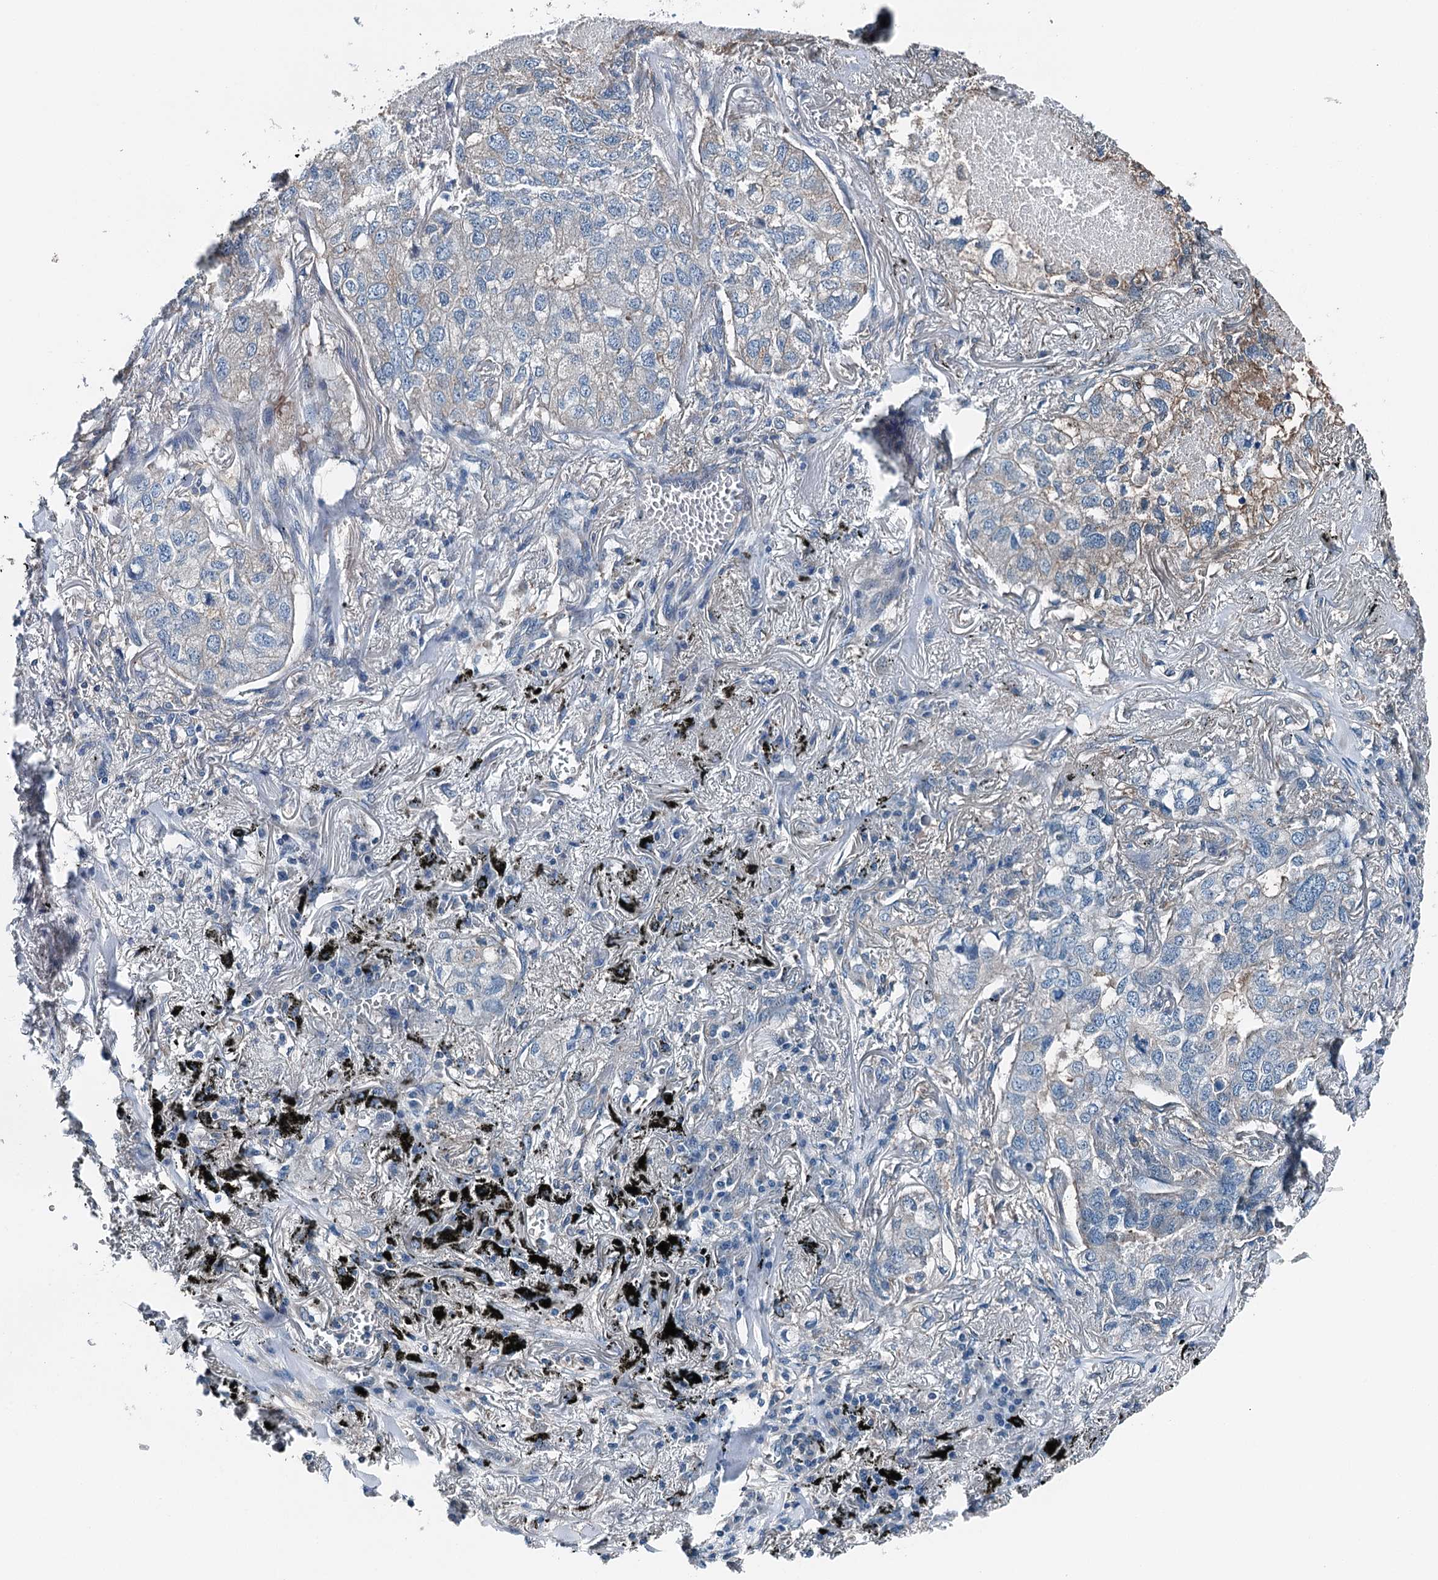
{"staining": {"intensity": "negative", "quantity": "none", "location": "none"}, "tissue": "lung cancer", "cell_type": "Tumor cells", "image_type": "cancer", "snomed": [{"axis": "morphology", "description": "Adenocarcinoma, NOS"}, {"axis": "topography", "description": "Lung"}], "caption": "The photomicrograph shows no staining of tumor cells in lung cancer.", "gene": "BHMT", "patient": {"sex": "male", "age": 65}}